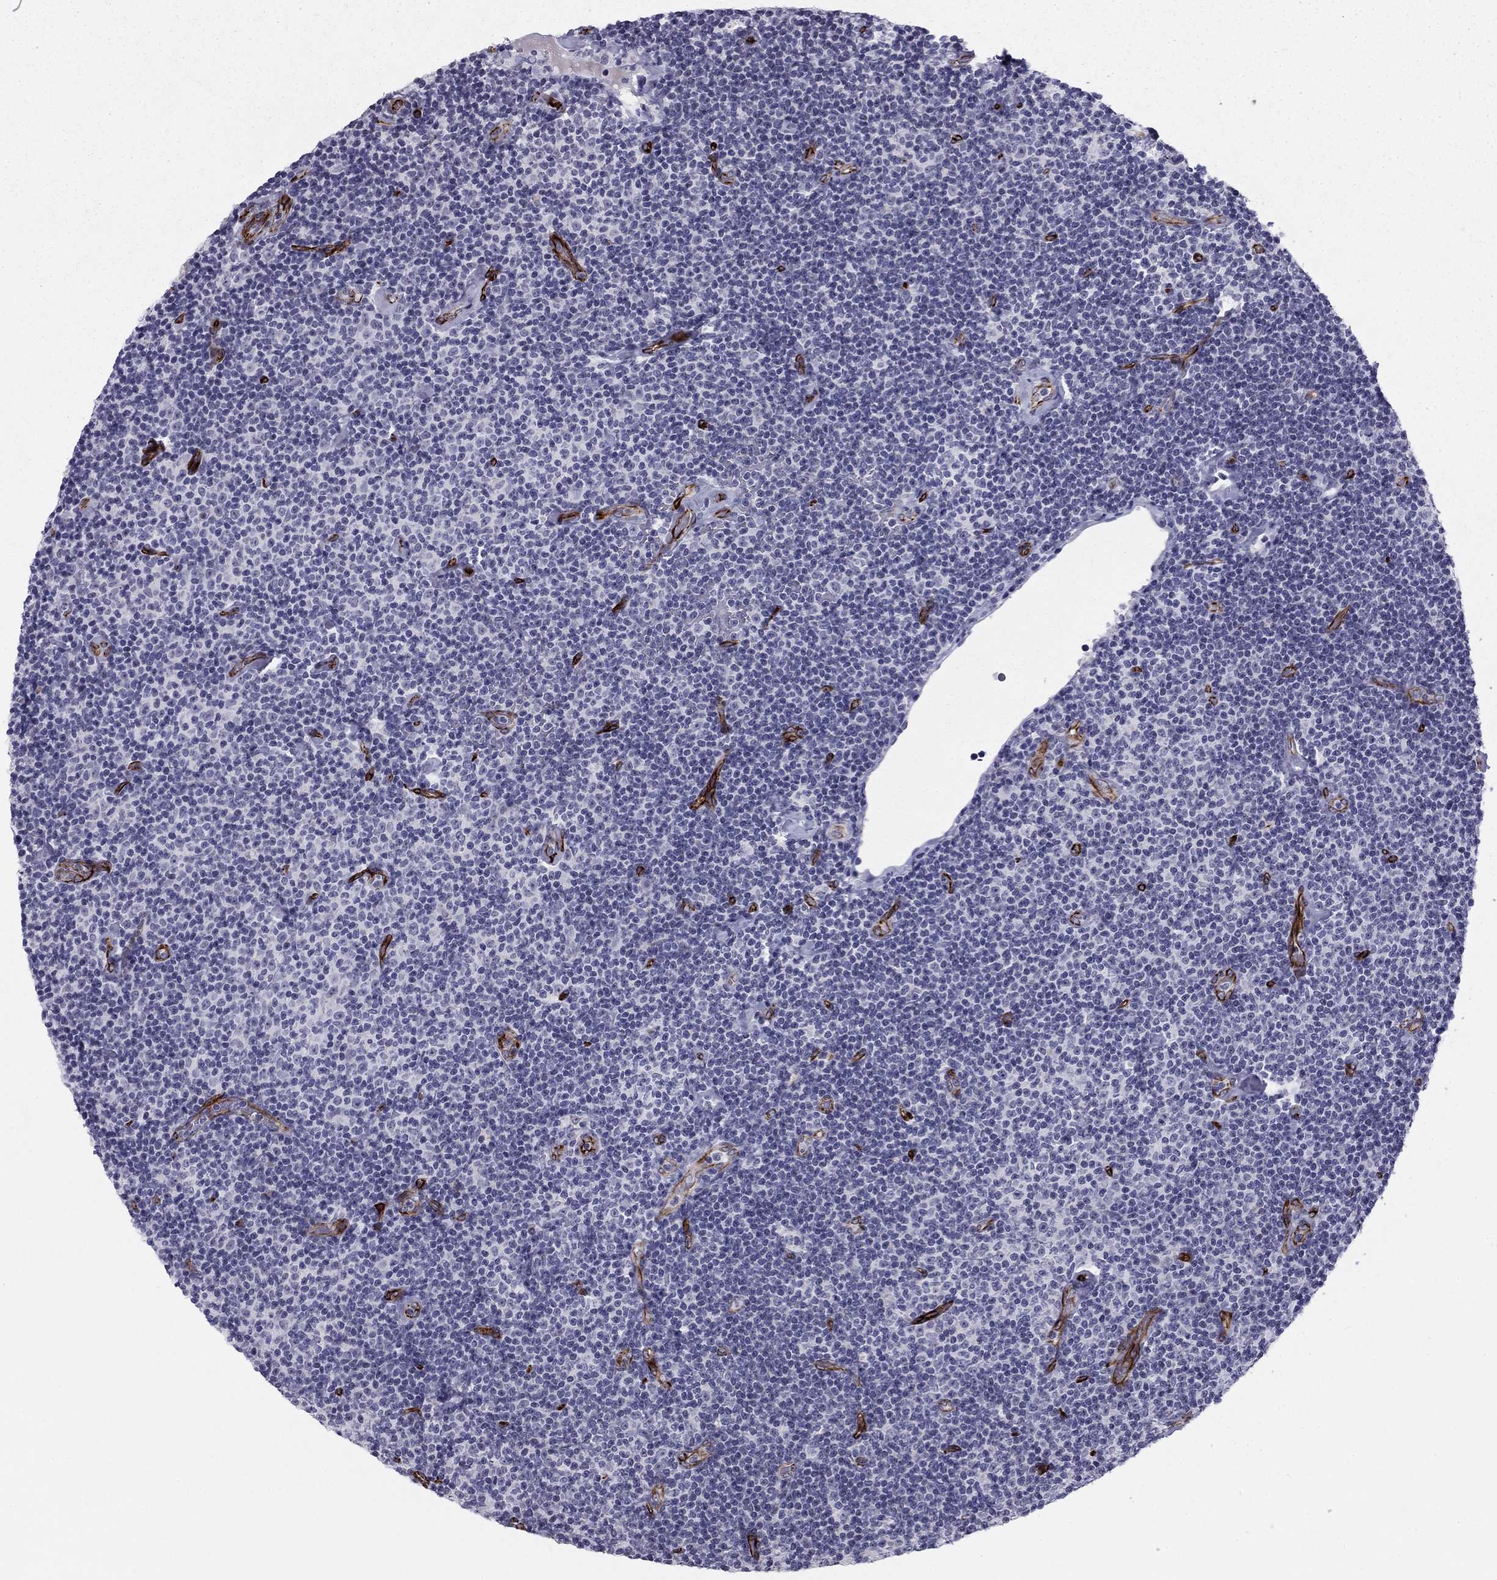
{"staining": {"intensity": "negative", "quantity": "none", "location": "none"}, "tissue": "lymphoma", "cell_type": "Tumor cells", "image_type": "cancer", "snomed": [{"axis": "morphology", "description": "Malignant lymphoma, non-Hodgkin's type, Low grade"}, {"axis": "topography", "description": "Lymph node"}], "caption": "This is an IHC photomicrograph of lymphoma. There is no expression in tumor cells.", "gene": "ANKS4B", "patient": {"sex": "male", "age": 81}}